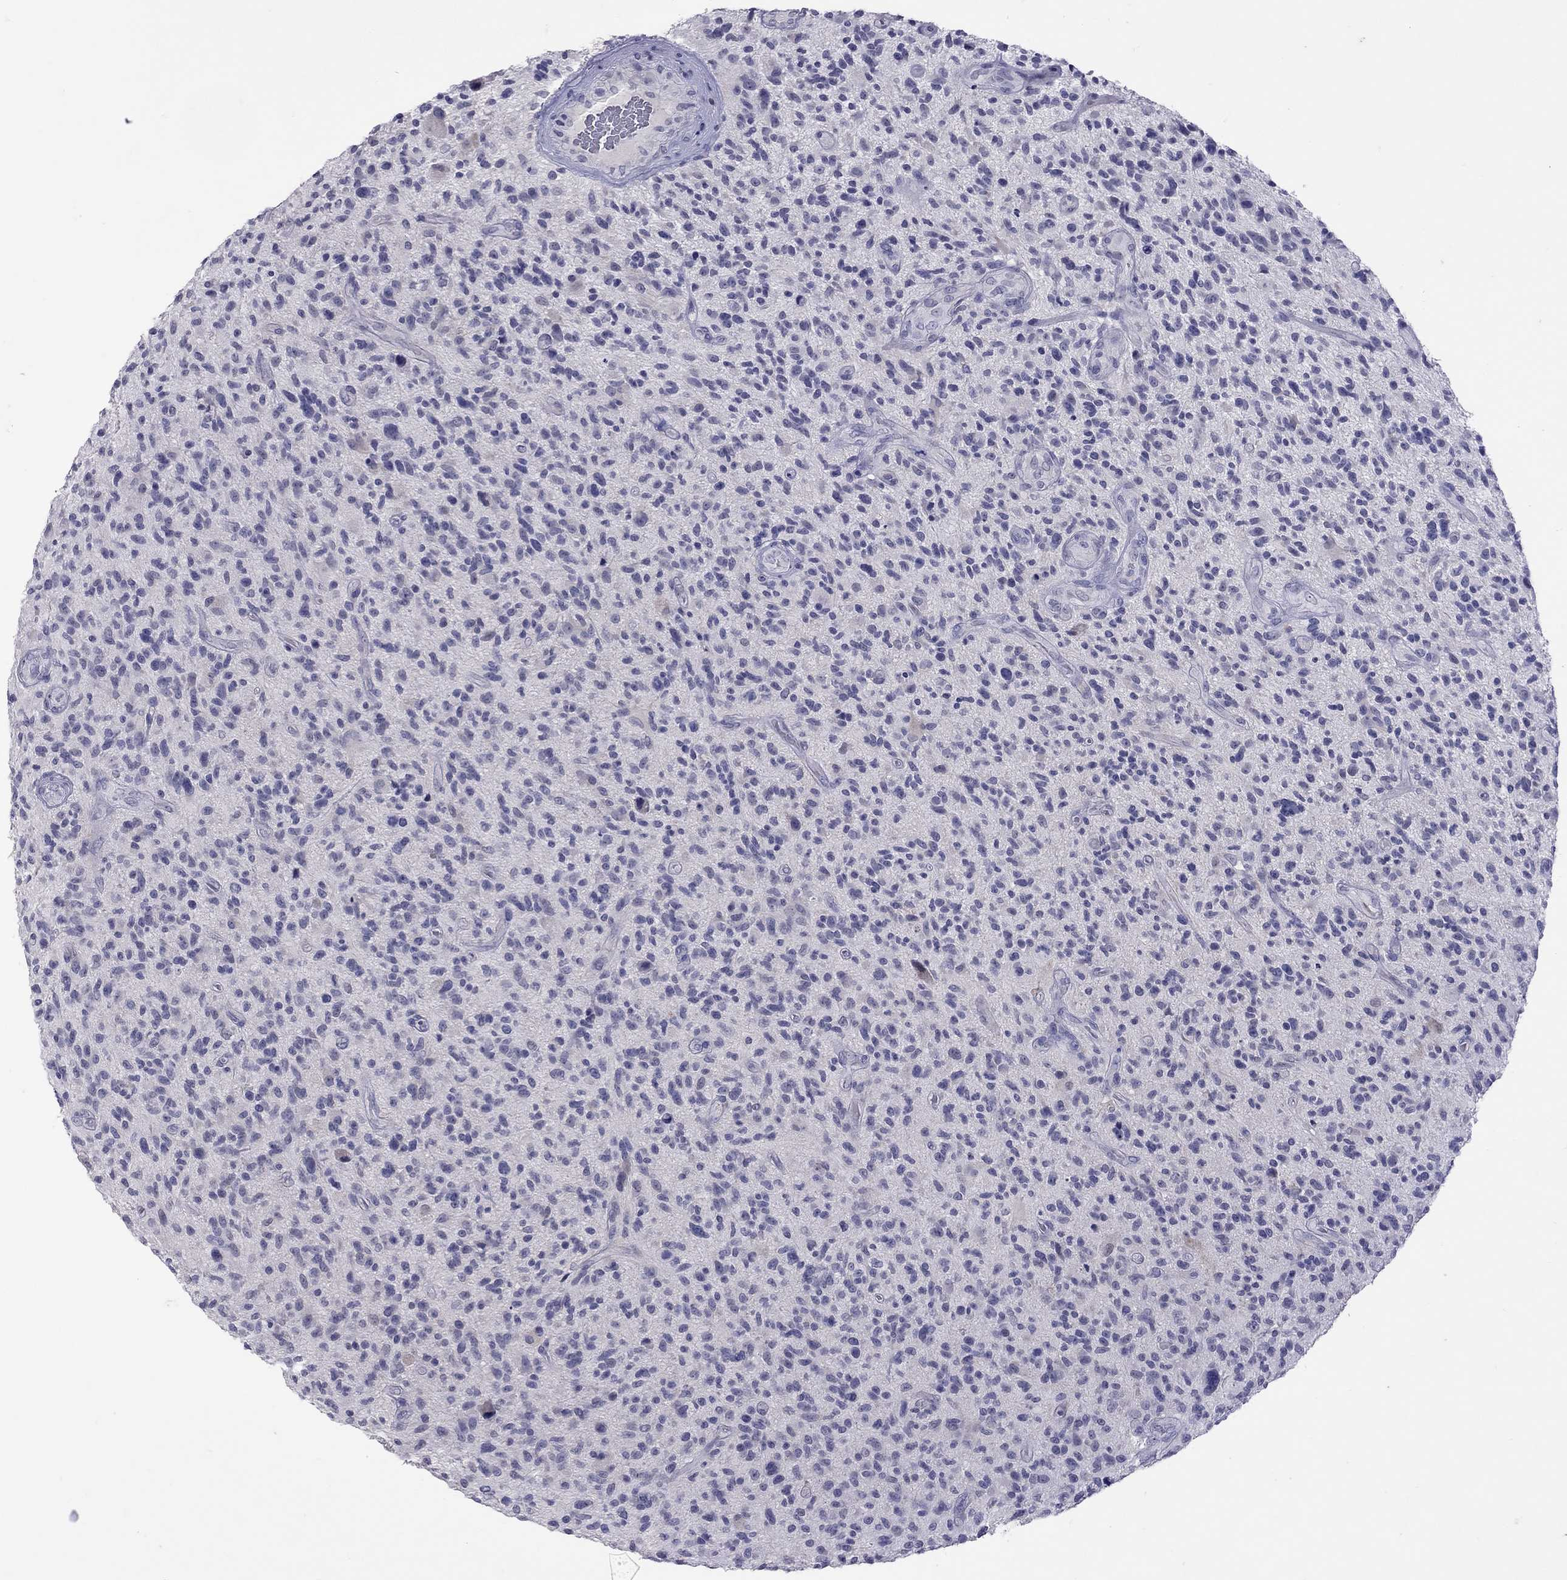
{"staining": {"intensity": "negative", "quantity": "none", "location": "none"}, "tissue": "glioma", "cell_type": "Tumor cells", "image_type": "cancer", "snomed": [{"axis": "morphology", "description": "Glioma, malignant, High grade"}, {"axis": "topography", "description": "Brain"}], "caption": "Immunohistochemistry micrograph of neoplastic tissue: human malignant high-grade glioma stained with DAB (3,3'-diaminobenzidine) displays no significant protein expression in tumor cells.", "gene": "SLAMF1", "patient": {"sex": "male", "age": 47}}